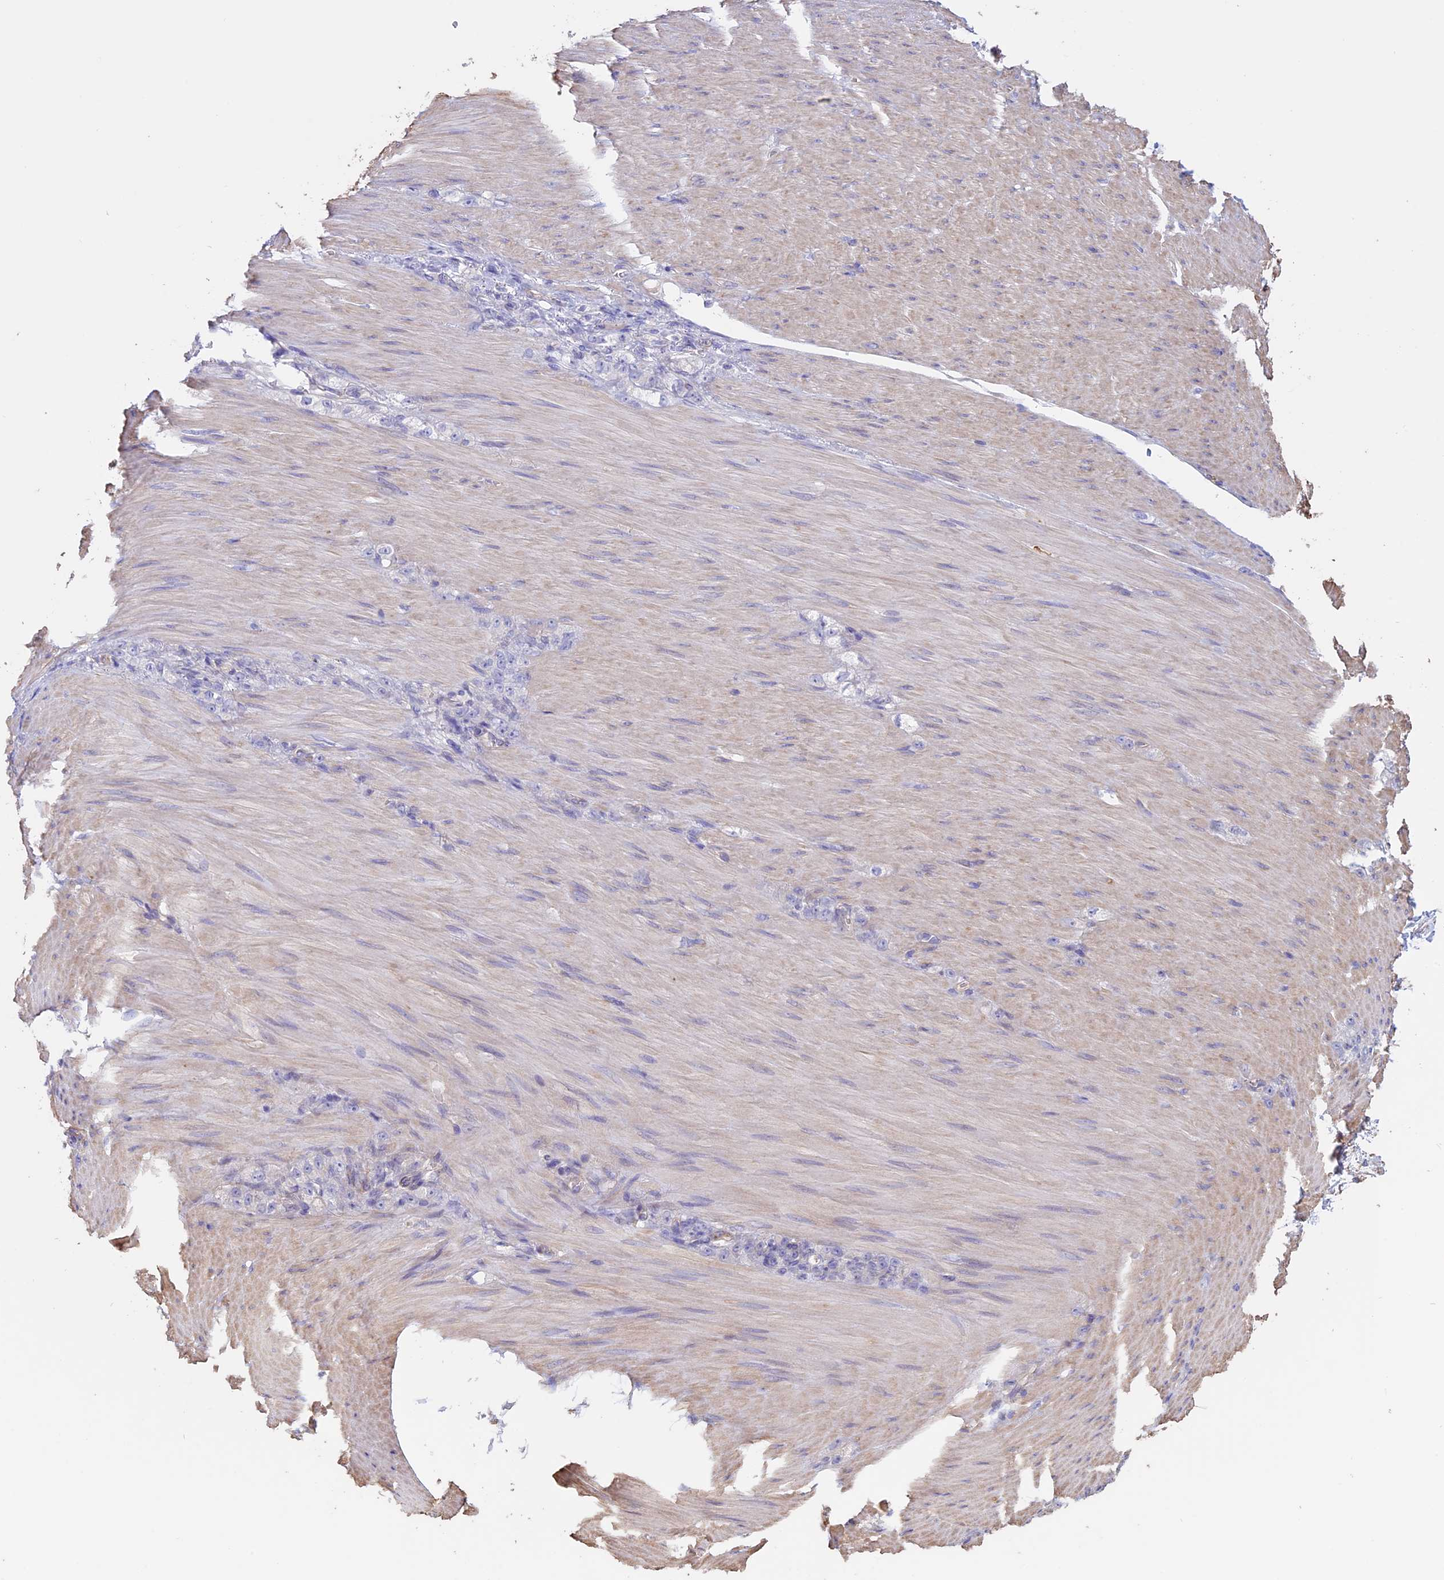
{"staining": {"intensity": "negative", "quantity": "none", "location": "none"}, "tissue": "stomach cancer", "cell_type": "Tumor cells", "image_type": "cancer", "snomed": [{"axis": "morphology", "description": "Normal tissue, NOS"}, {"axis": "morphology", "description": "Adenocarcinoma, NOS"}, {"axis": "topography", "description": "Stomach"}], "caption": "The histopathology image reveals no significant positivity in tumor cells of stomach adenocarcinoma.", "gene": "CCDC148", "patient": {"sex": "male", "age": 82}}